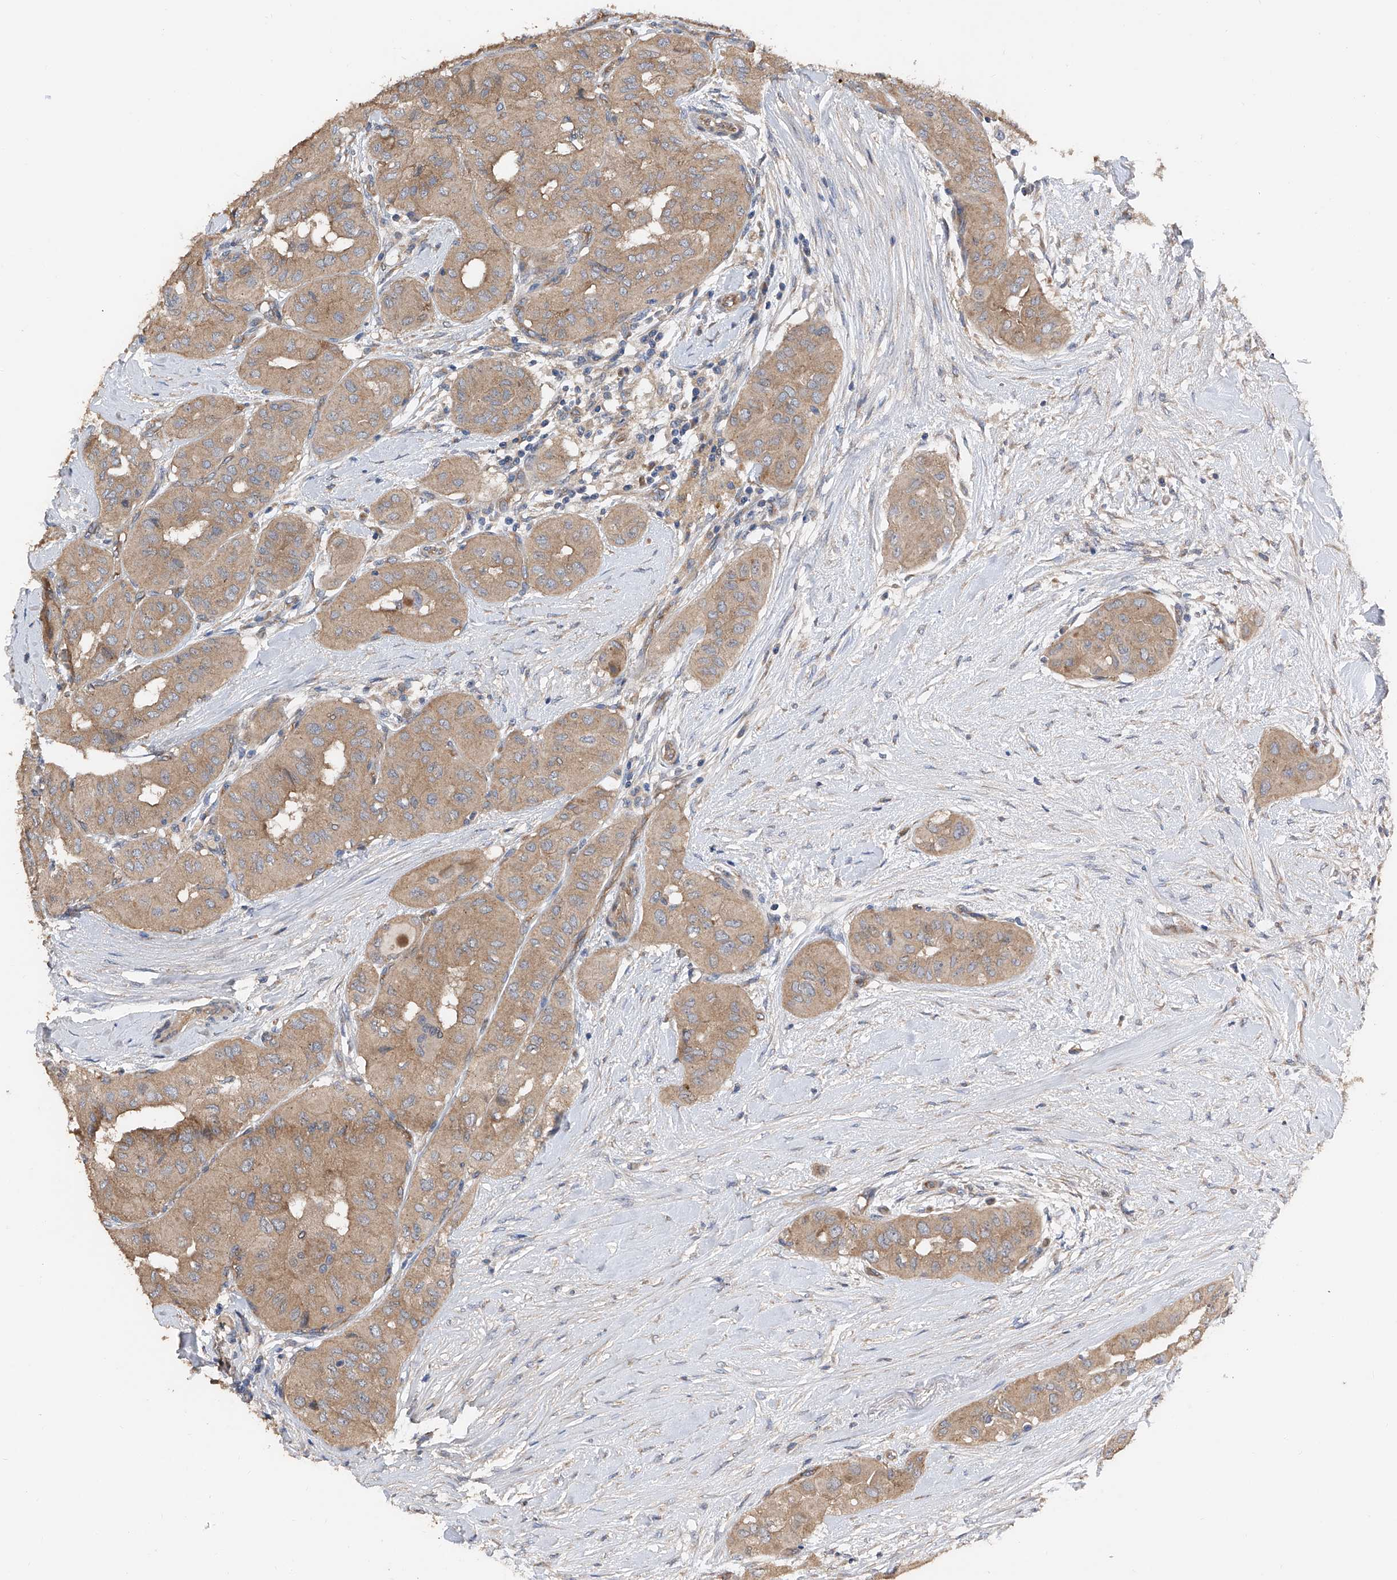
{"staining": {"intensity": "weak", "quantity": ">75%", "location": "cytoplasmic/membranous"}, "tissue": "thyroid cancer", "cell_type": "Tumor cells", "image_type": "cancer", "snomed": [{"axis": "morphology", "description": "Papillary adenocarcinoma, NOS"}, {"axis": "topography", "description": "Thyroid gland"}], "caption": "Protein analysis of thyroid papillary adenocarcinoma tissue reveals weak cytoplasmic/membranous expression in about >75% of tumor cells.", "gene": "PTK2", "patient": {"sex": "female", "age": 59}}